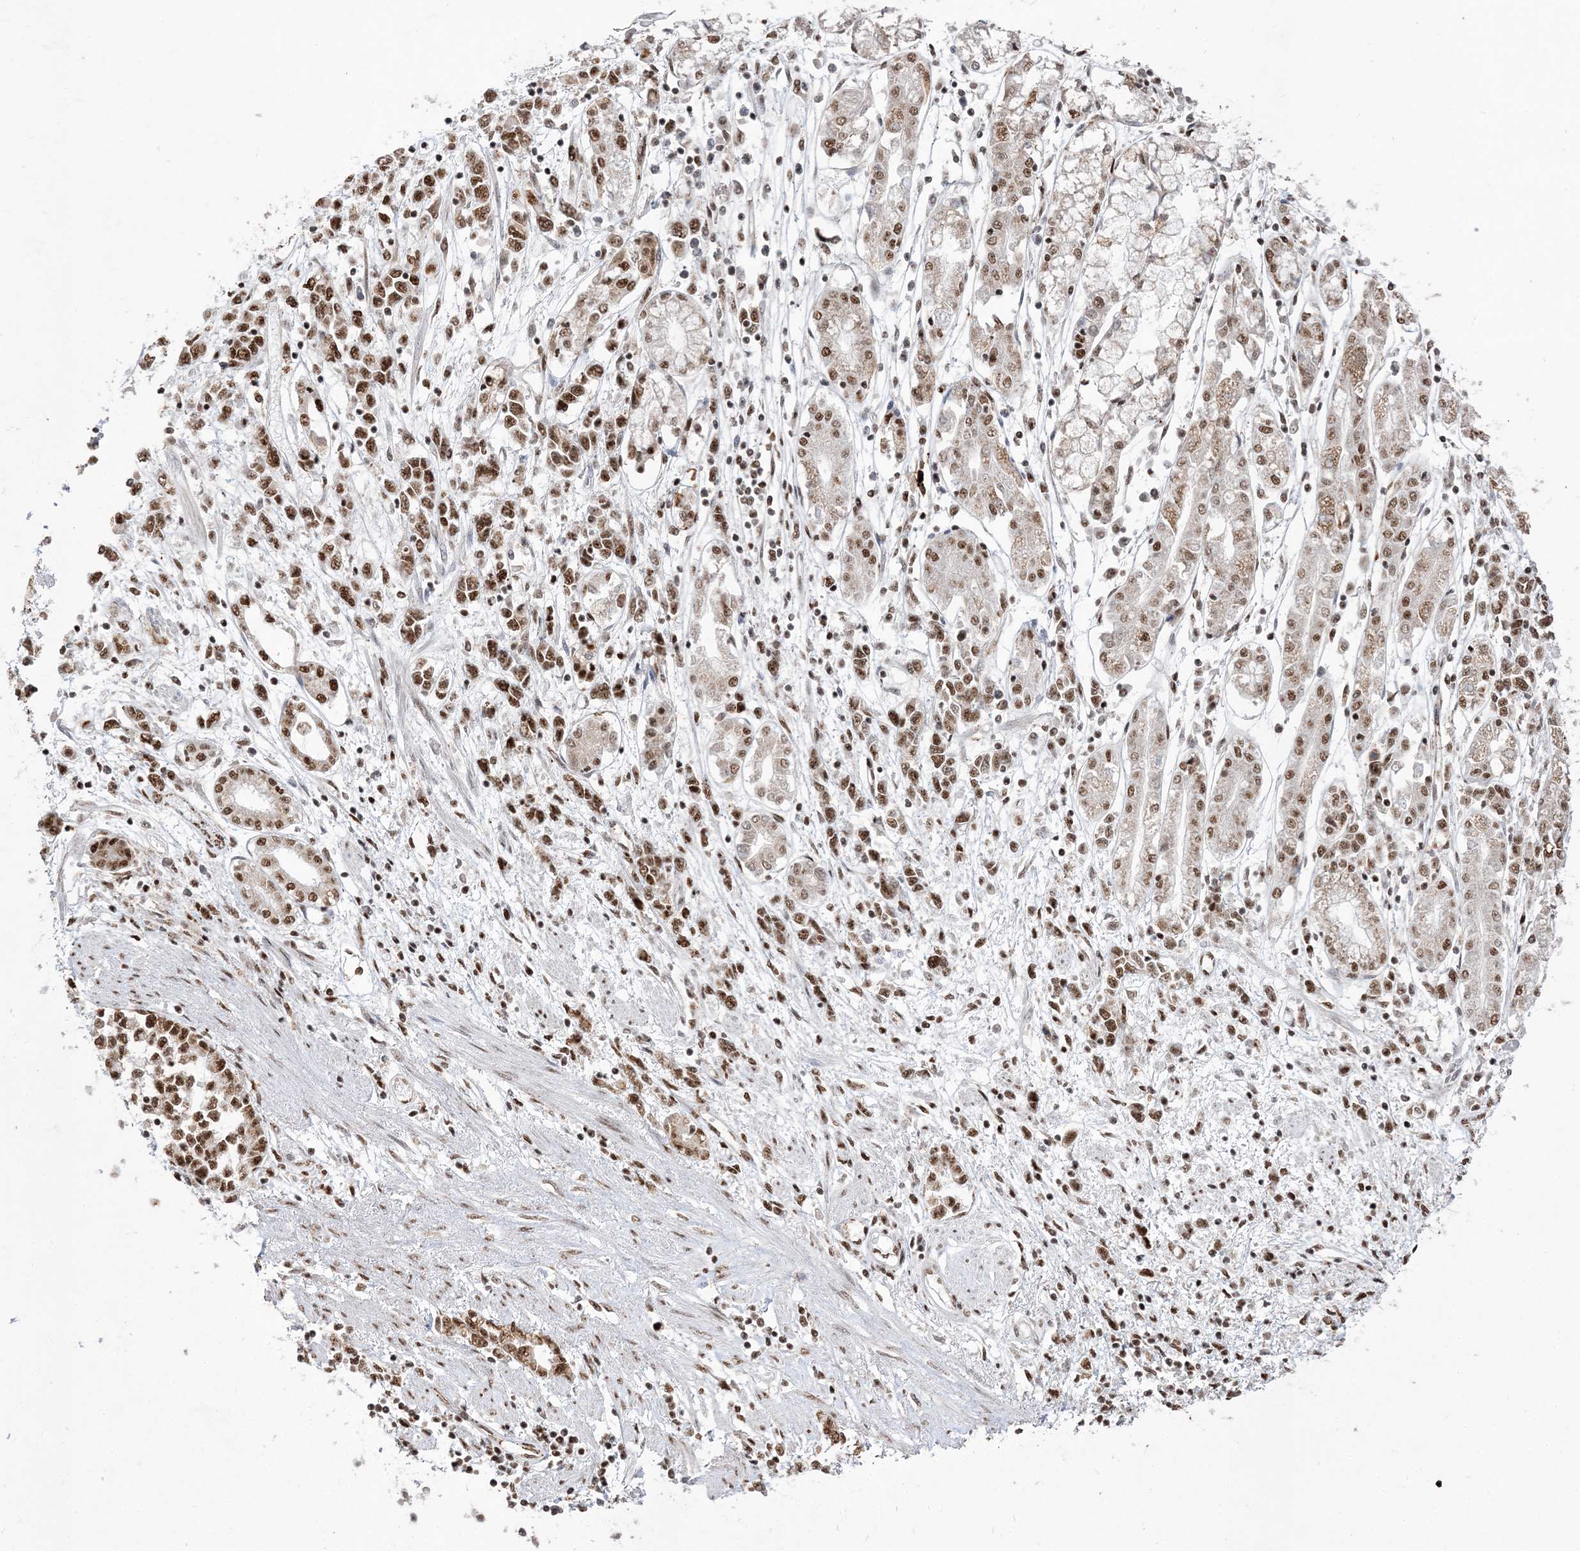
{"staining": {"intensity": "moderate", "quantity": ">75%", "location": "nuclear"}, "tissue": "stomach cancer", "cell_type": "Tumor cells", "image_type": "cancer", "snomed": [{"axis": "morphology", "description": "Adenocarcinoma, NOS"}, {"axis": "topography", "description": "Stomach"}], "caption": "Moderate nuclear protein positivity is appreciated in about >75% of tumor cells in stomach cancer.", "gene": "RBM17", "patient": {"sex": "female", "age": 76}}